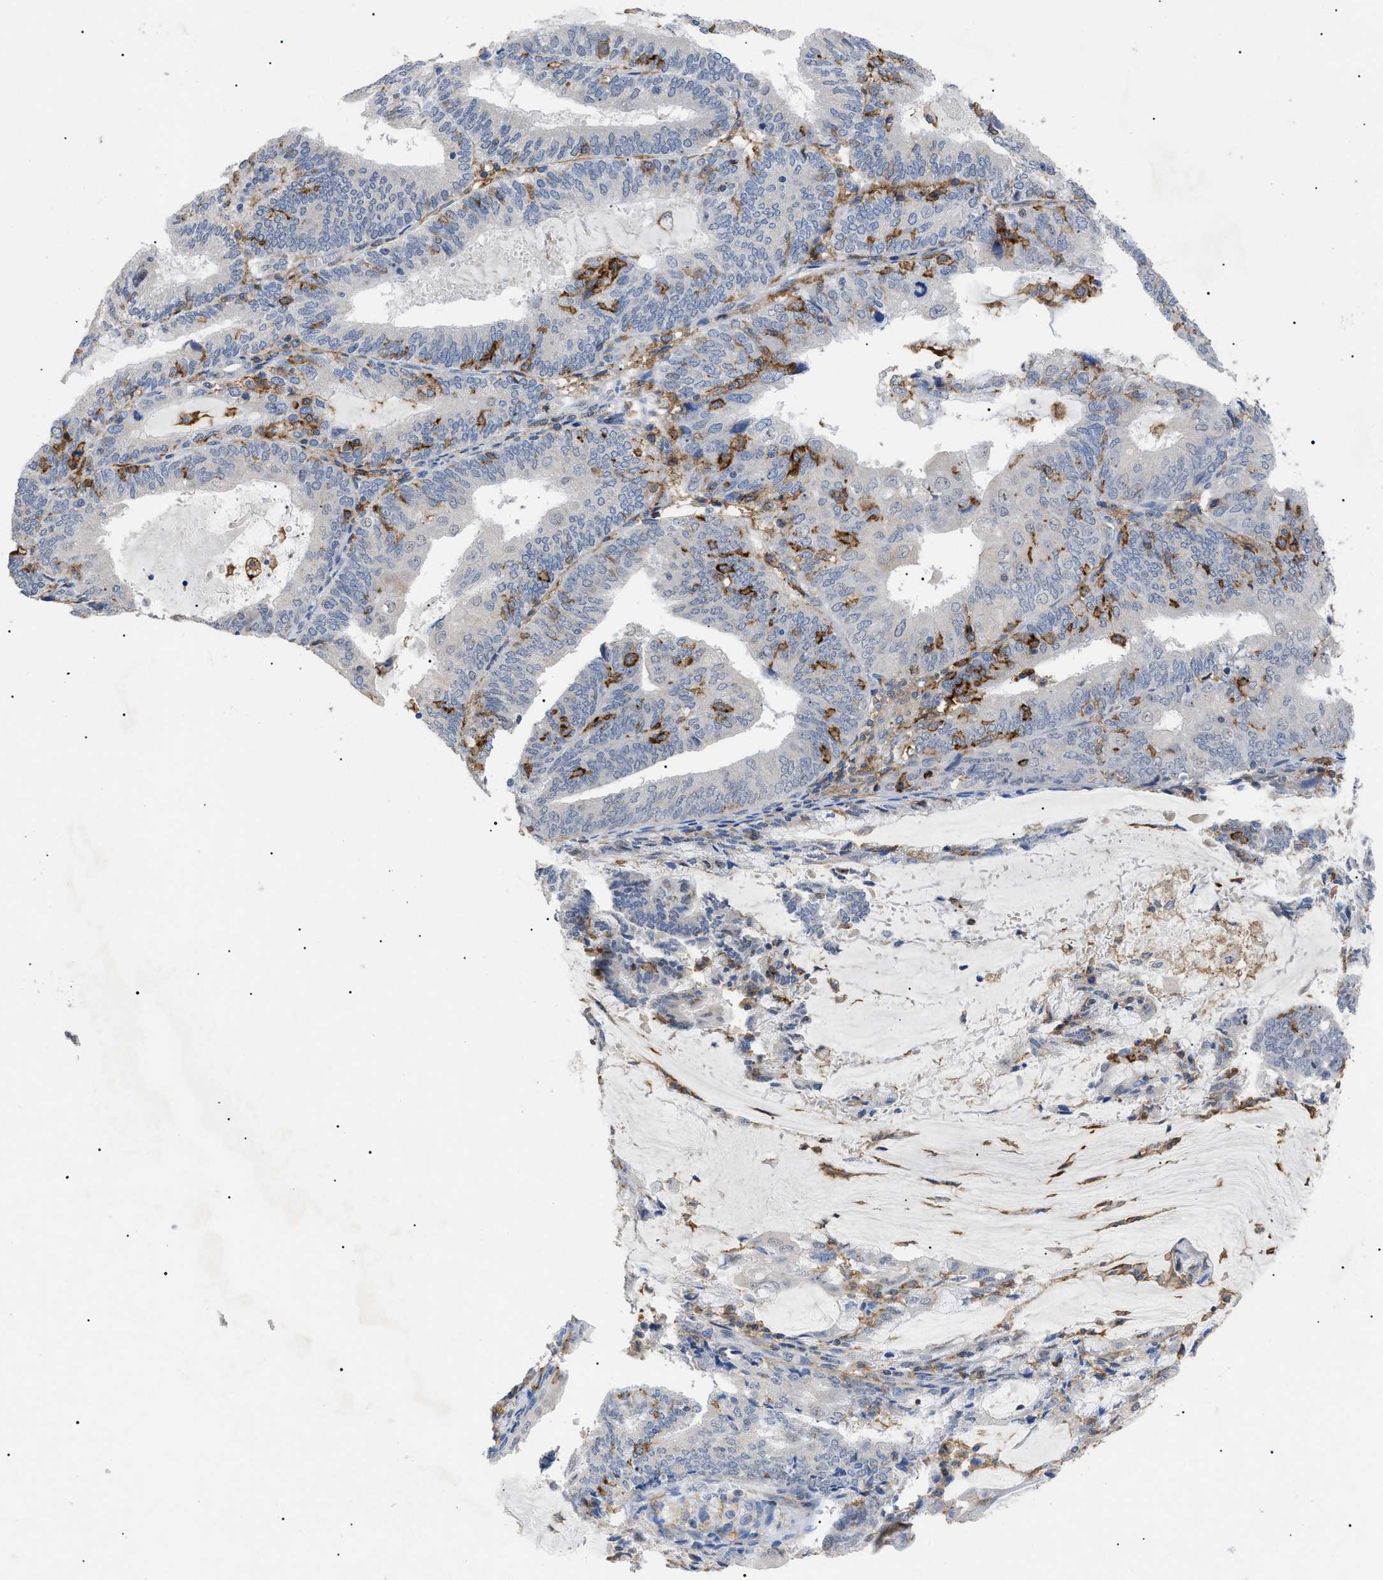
{"staining": {"intensity": "negative", "quantity": "none", "location": "none"}, "tissue": "endometrial cancer", "cell_type": "Tumor cells", "image_type": "cancer", "snomed": [{"axis": "morphology", "description": "Adenocarcinoma, NOS"}, {"axis": "topography", "description": "Endometrium"}], "caption": "Human endometrial cancer (adenocarcinoma) stained for a protein using immunohistochemistry reveals no staining in tumor cells.", "gene": "CD300A", "patient": {"sex": "female", "age": 81}}